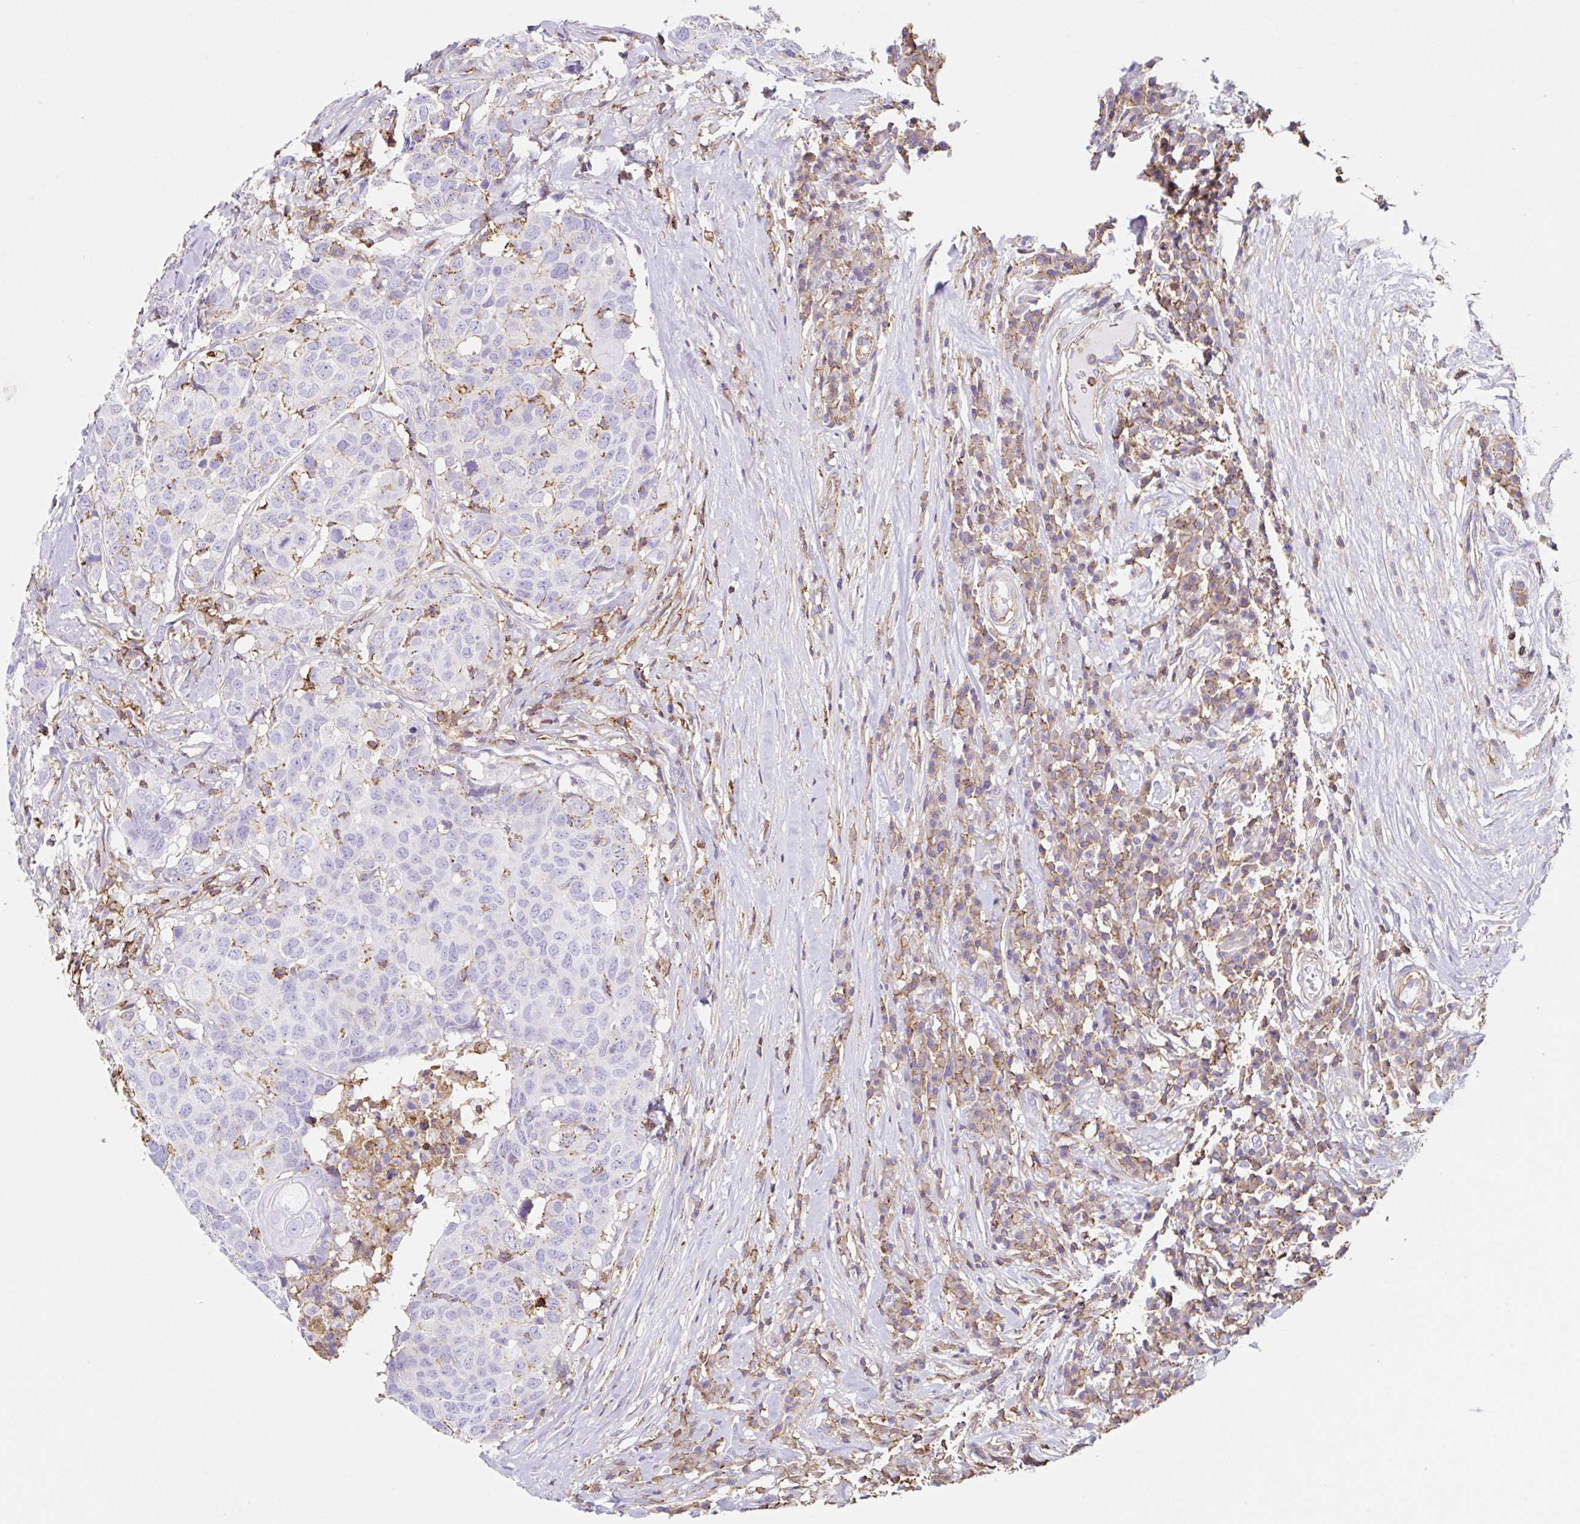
{"staining": {"intensity": "negative", "quantity": "none", "location": "none"}, "tissue": "head and neck cancer", "cell_type": "Tumor cells", "image_type": "cancer", "snomed": [{"axis": "morphology", "description": "Normal tissue, NOS"}, {"axis": "morphology", "description": "Squamous cell carcinoma, NOS"}, {"axis": "topography", "description": "Skeletal muscle"}, {"axis": "topography", "description": "Vascular tissue"}, {"axis": "topography", "description": "Peripheral nerve tissue"}, {"axis": "topography", "description": "Head-Neck"}], "caption": "Tumor cells show no significant positivity in head and neck cancer (squamous cell carcinoma).", "gene": "MTTP", "patient": {"sex": "male", "age": 66}}